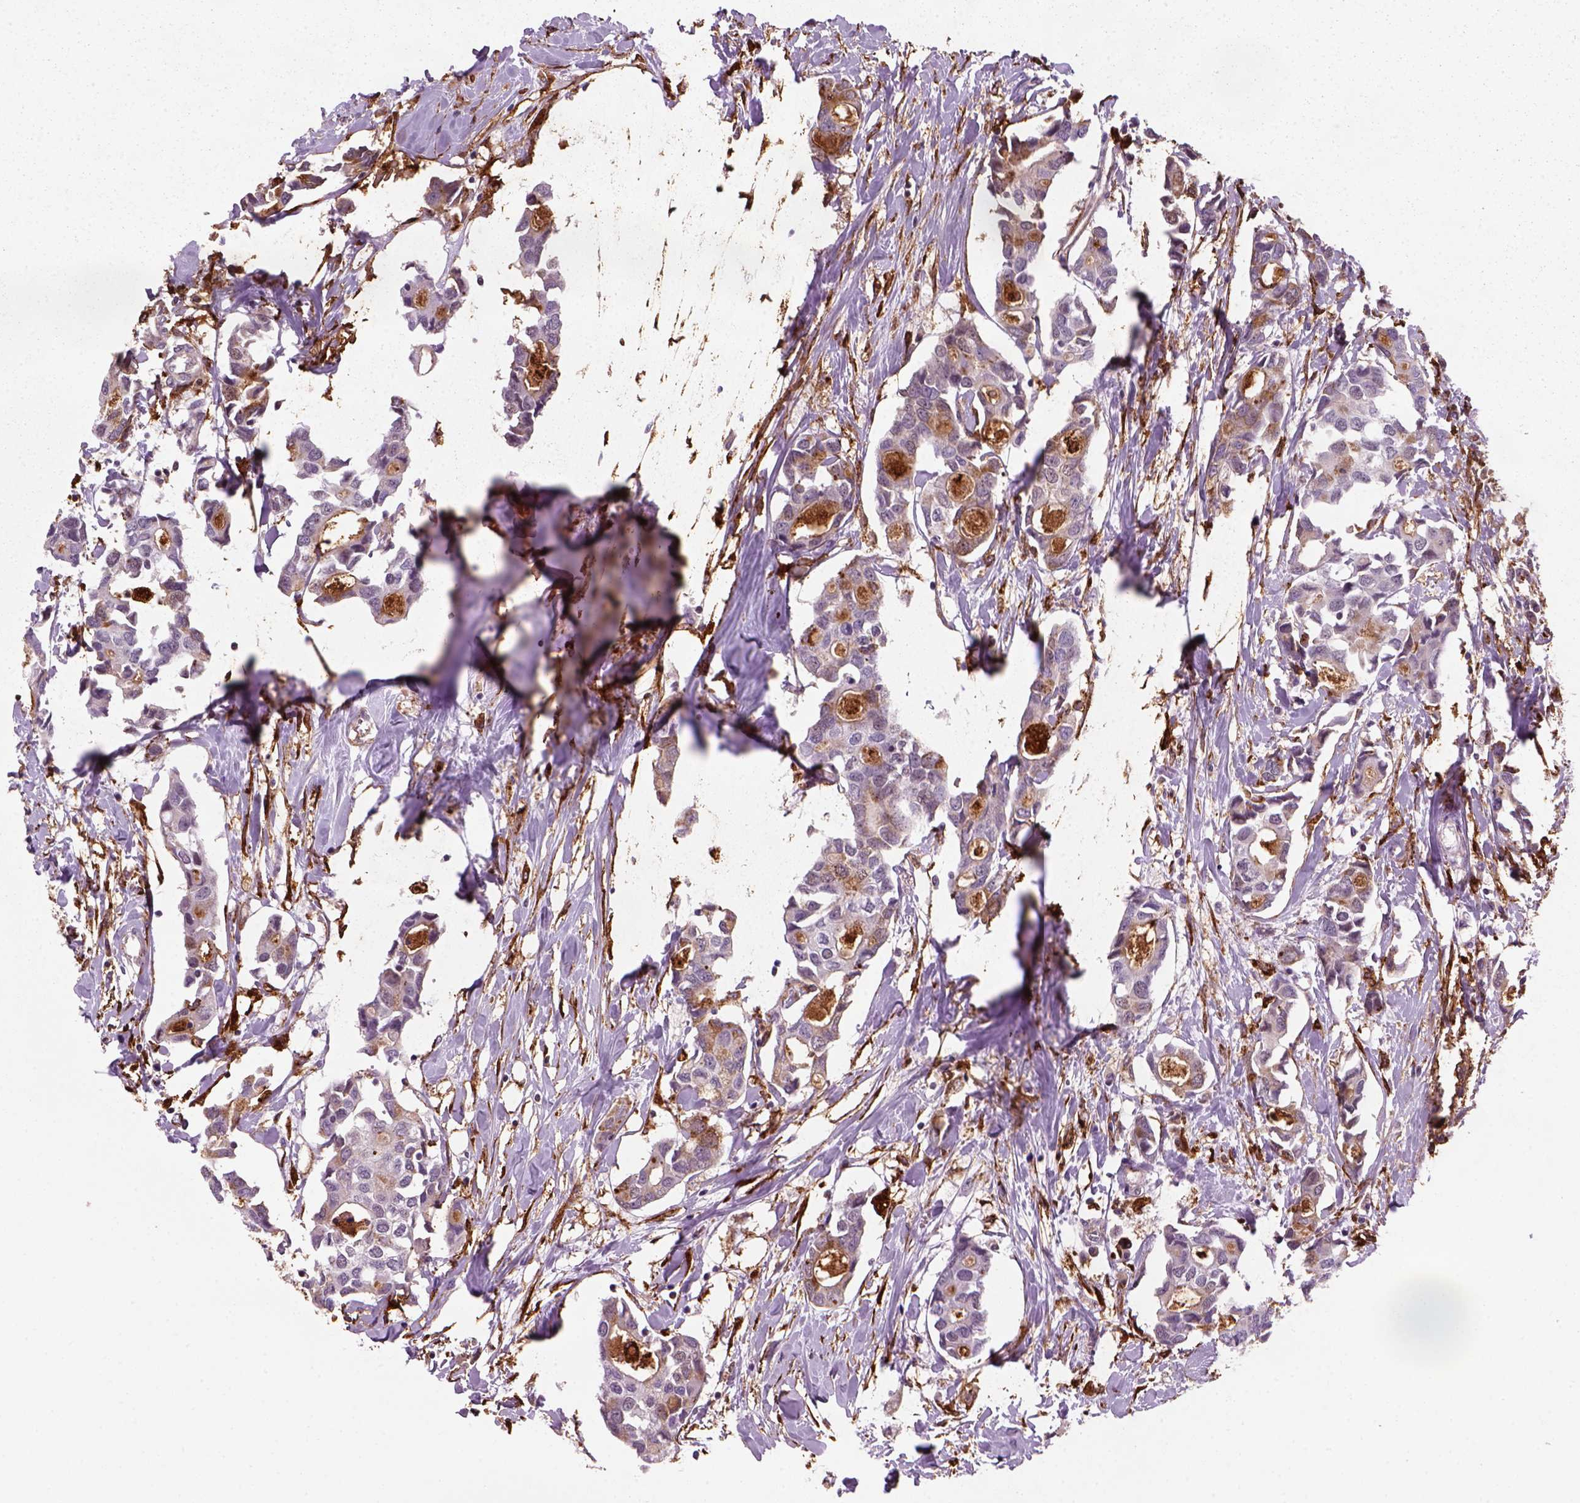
{"staining": {"intensity": "negative", "quantity": "none", "location": "none"}, "tissue": "breast cancer", "cell_type": "Tumor cells", "image_type": "cancer", "snomed": [{"axis": "morphology", "description": "Duct carcinoma"}, {"axis": "topography", "description": "Breast"}], "caption": "Micrograph shows no protein expression in tumor cells of breast cancer tissue.", "gene": "MARCKS", "patient": {"sex": "female", "age": 83}}